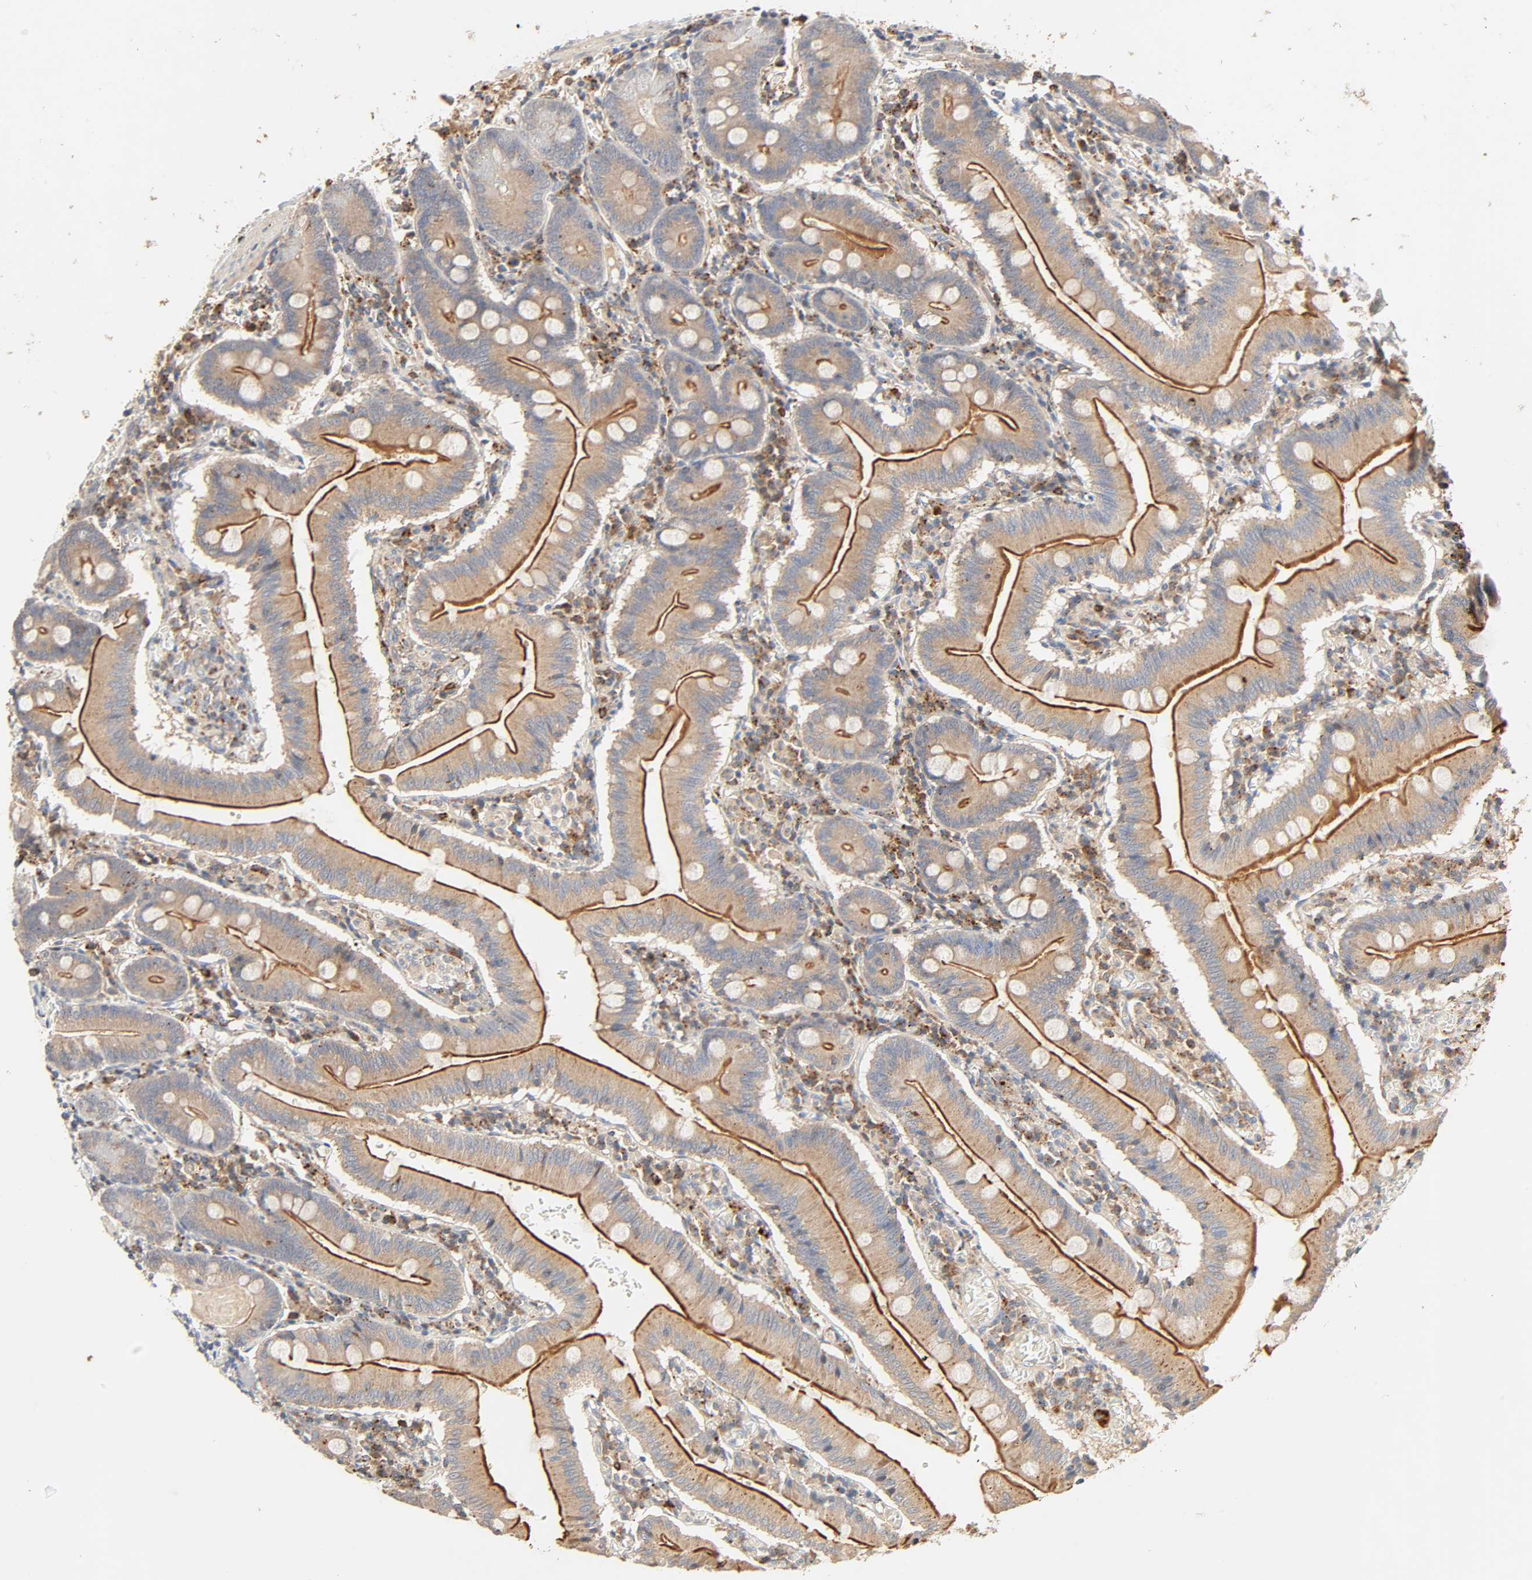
{"staining": {"intensity": "strong", "quantity": ">75%", "location": "cytoplasmic/membranous"}, "tissue": "small intestine", "cell_type": "Glandular cells", "image_type": "normal", "snomed": [{"axis": "morphology", "description": "Normal tissue, NOS"}, {"axis": "topography", "description": "Small intestine"}], "caption": "Immunohistochemical staining of normal human small intestine reveals strong cytoplasmic/membranous protein staining in about >75% of glandular cells. The staining was performed using DAB (3,3'-diaminobenzidine), with brown indicating positive protein expression. Nuclei are stained blue with hematoxylin.", "gene": "MAPK6", "patient": {"sex": "male", "age": 71}}